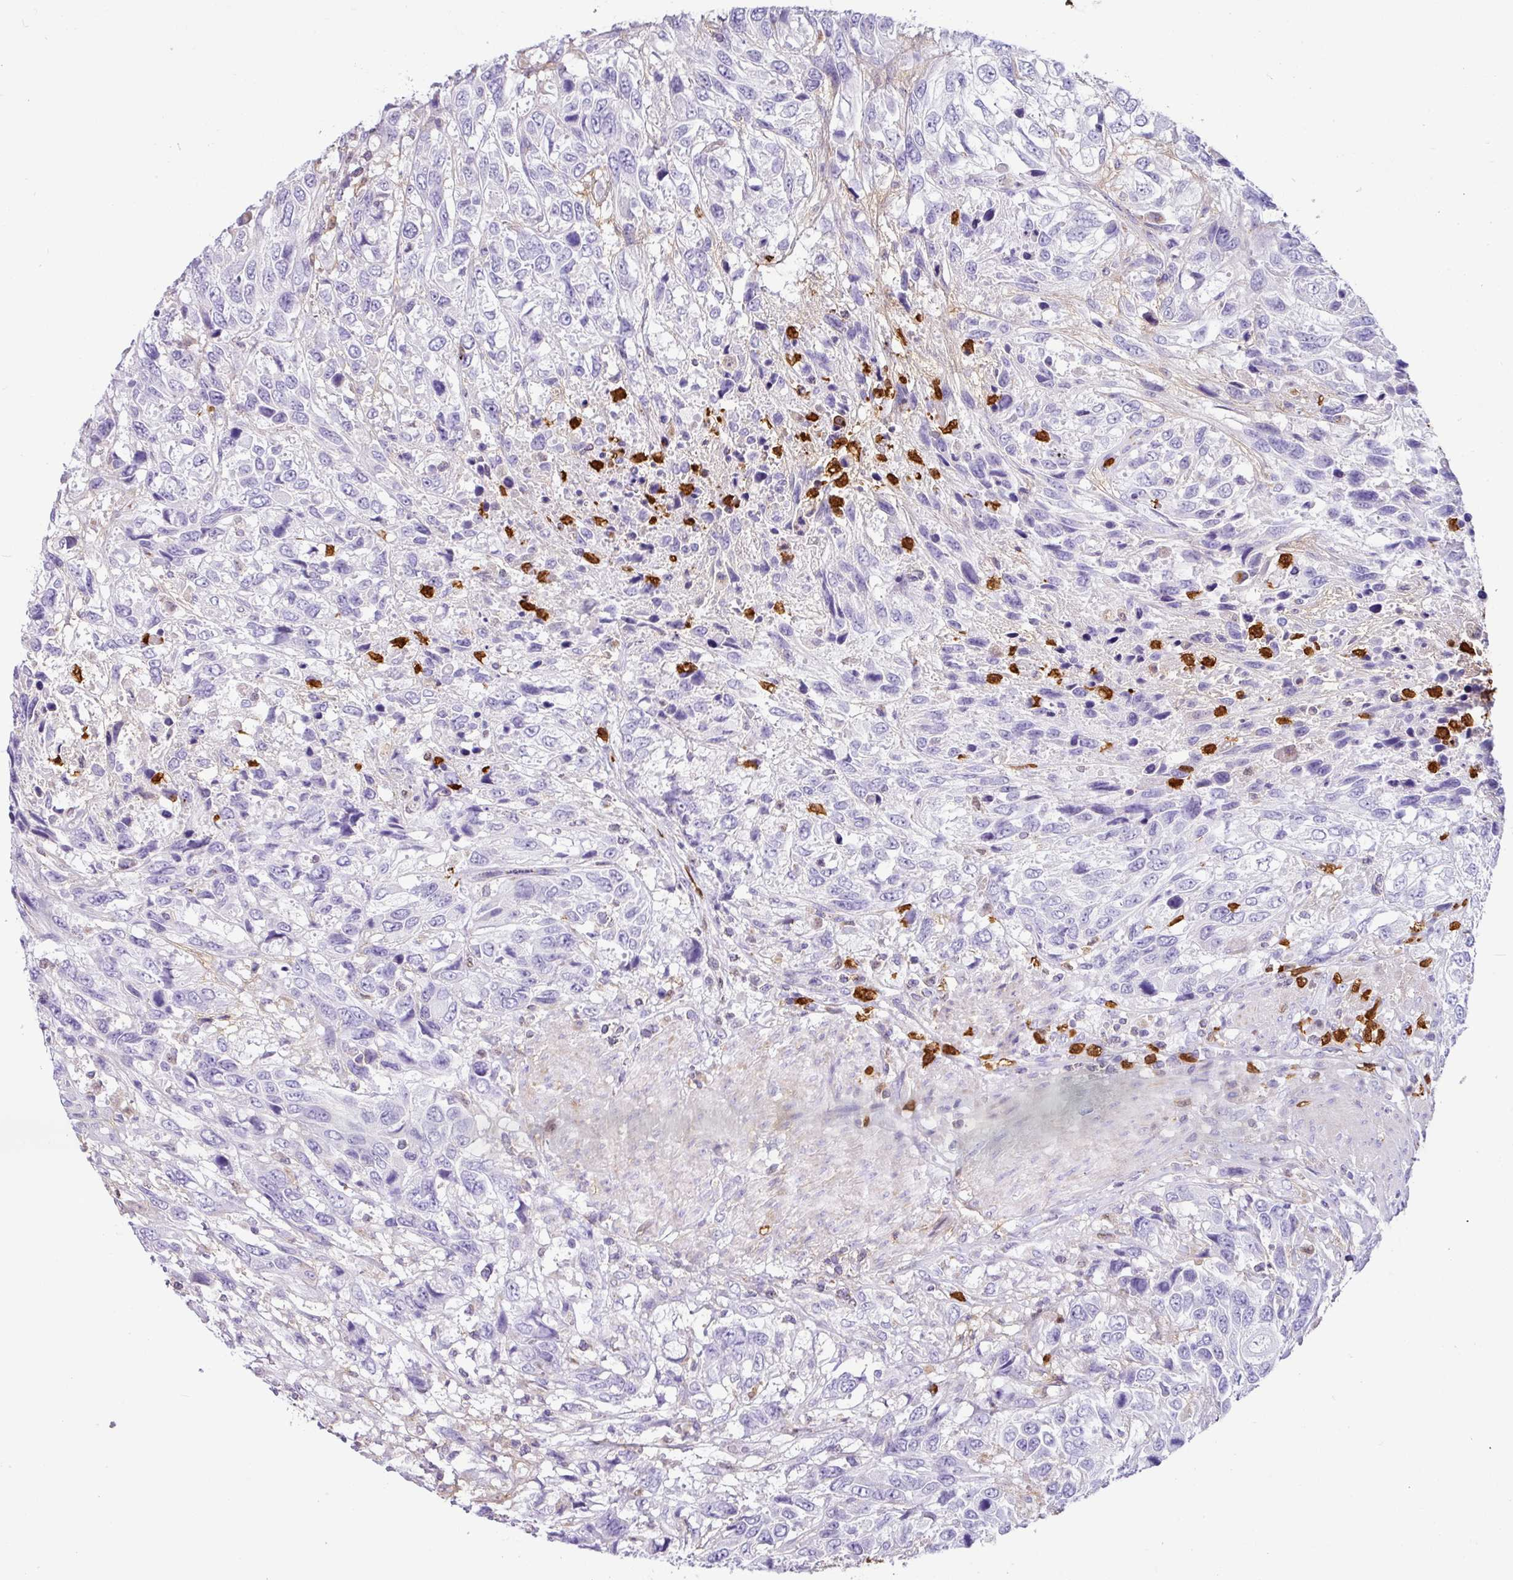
{"staining": {"intensity": "negative", "quantity": "none", "location": "none"}, "tissue": "urothelial cancer", "cell_type": "Tumor cells", "image_type": "cancer", "snomed": [{"axis": "morphology", "description": "Urothelial carcinoma, High grade"}, {"axis": "topography", "description": "Urinary bladder"}], "caption": "High magnification brightfield microscopy of urothelial cancer stained with DAB (3,3'-diaminobenzidine) (brown) and counterstained with hematoxylin (blue): tumor cells show no significant expression.", "gene": "SH2D3C", "patient": {"sex": "female", "age": 70}}